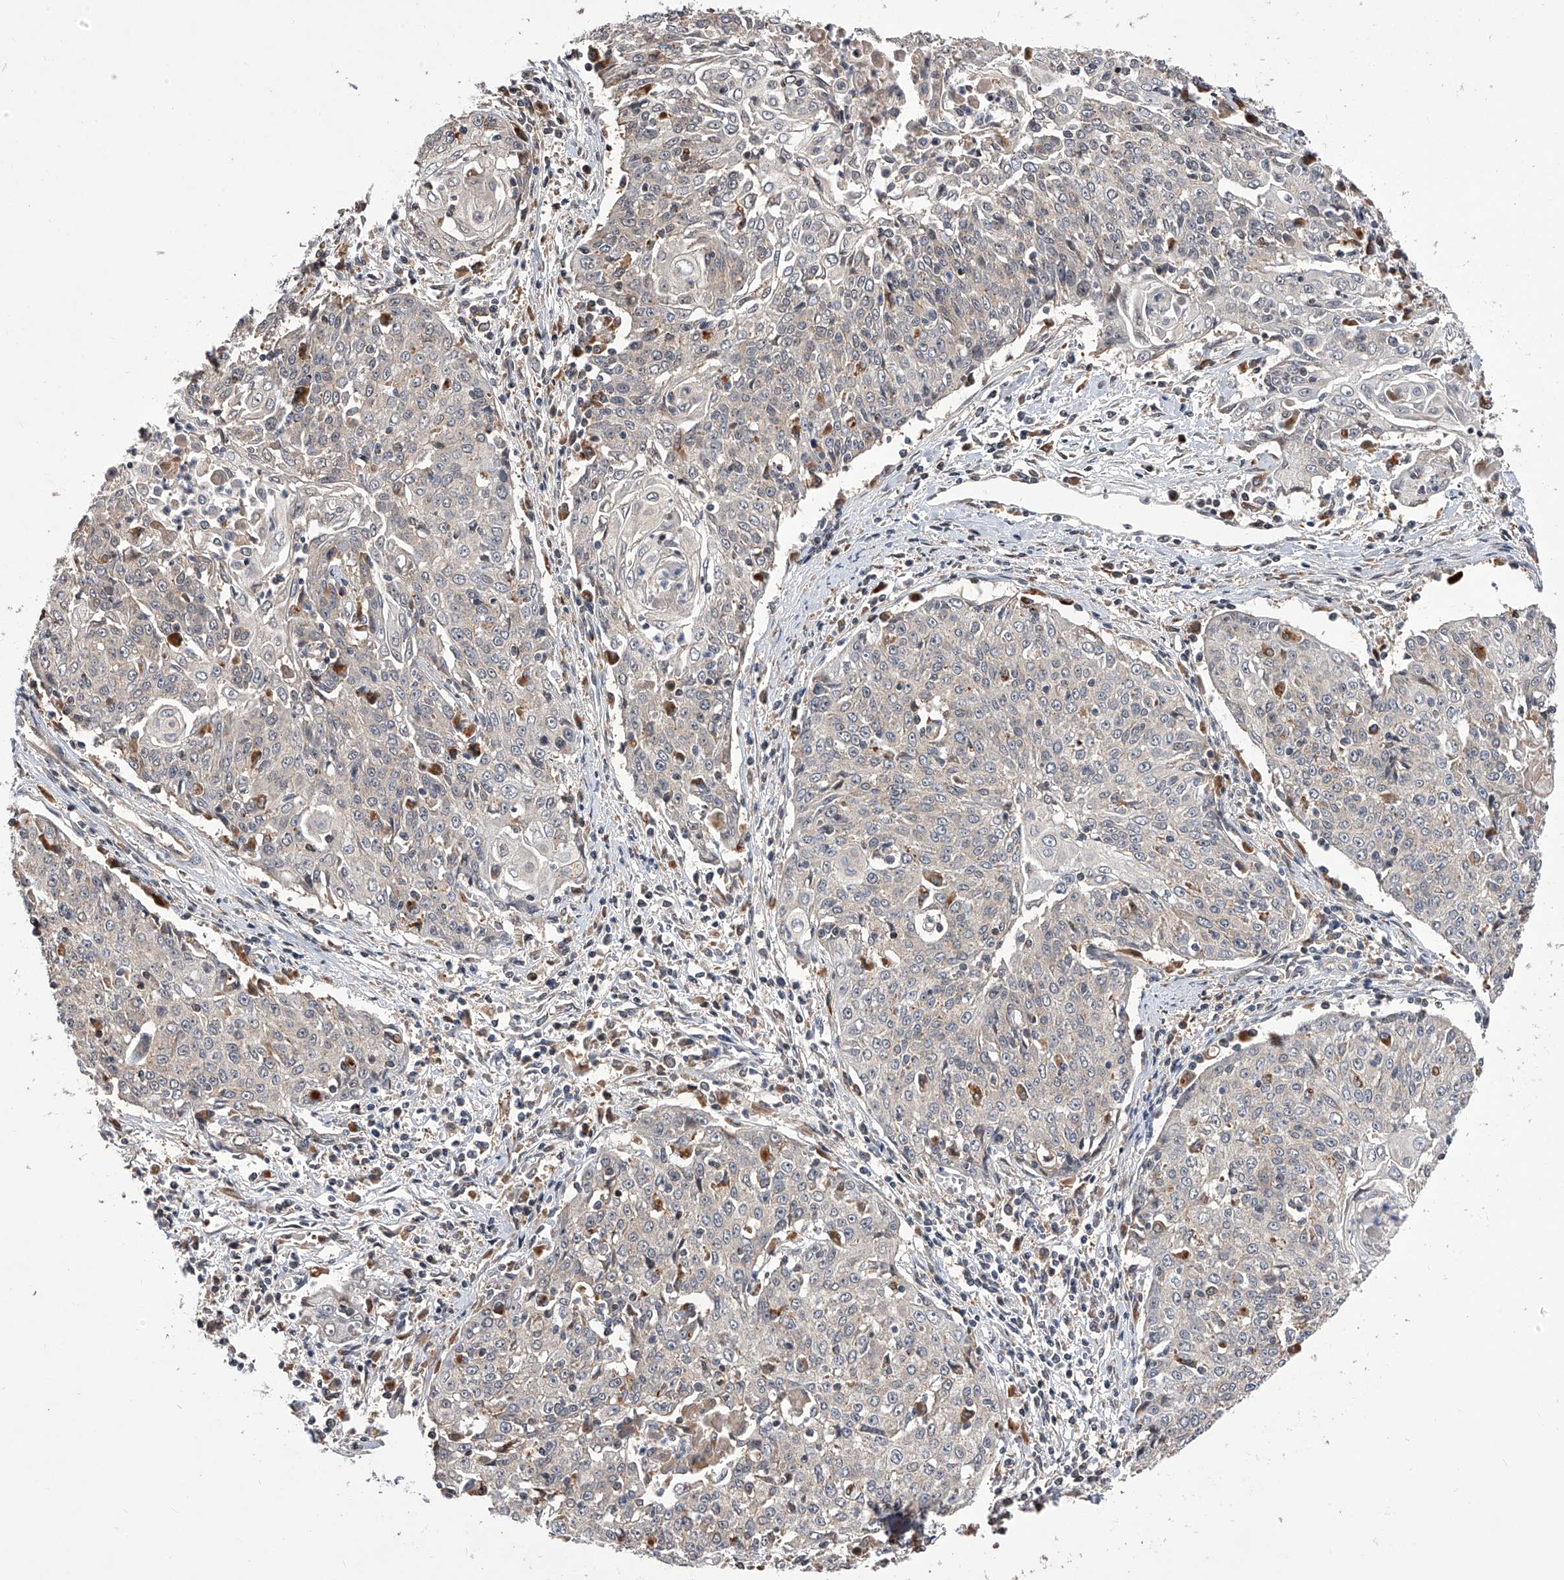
{"staining": {"intensity": "negative", "quantity": "none", "location": "none"}, "tissue": "cervical cancer", "cell_type": "Tumor cells", "image_type": "cancer", "snomed": [{"axis": "morphology", "description": "Squamous cell carcinoma, NOS"}, {"axis": "topography", "description": "Cervix"}], "caption": "Immunohistochemistry micrograph of neoplastic tissue: human cervical cancer (squamous cell carcinoma) stained with DAB exhibits no significant protein expression in tumor cells.", "gene": "GMDS", "patient": {"sex": "female", "age": 48}}